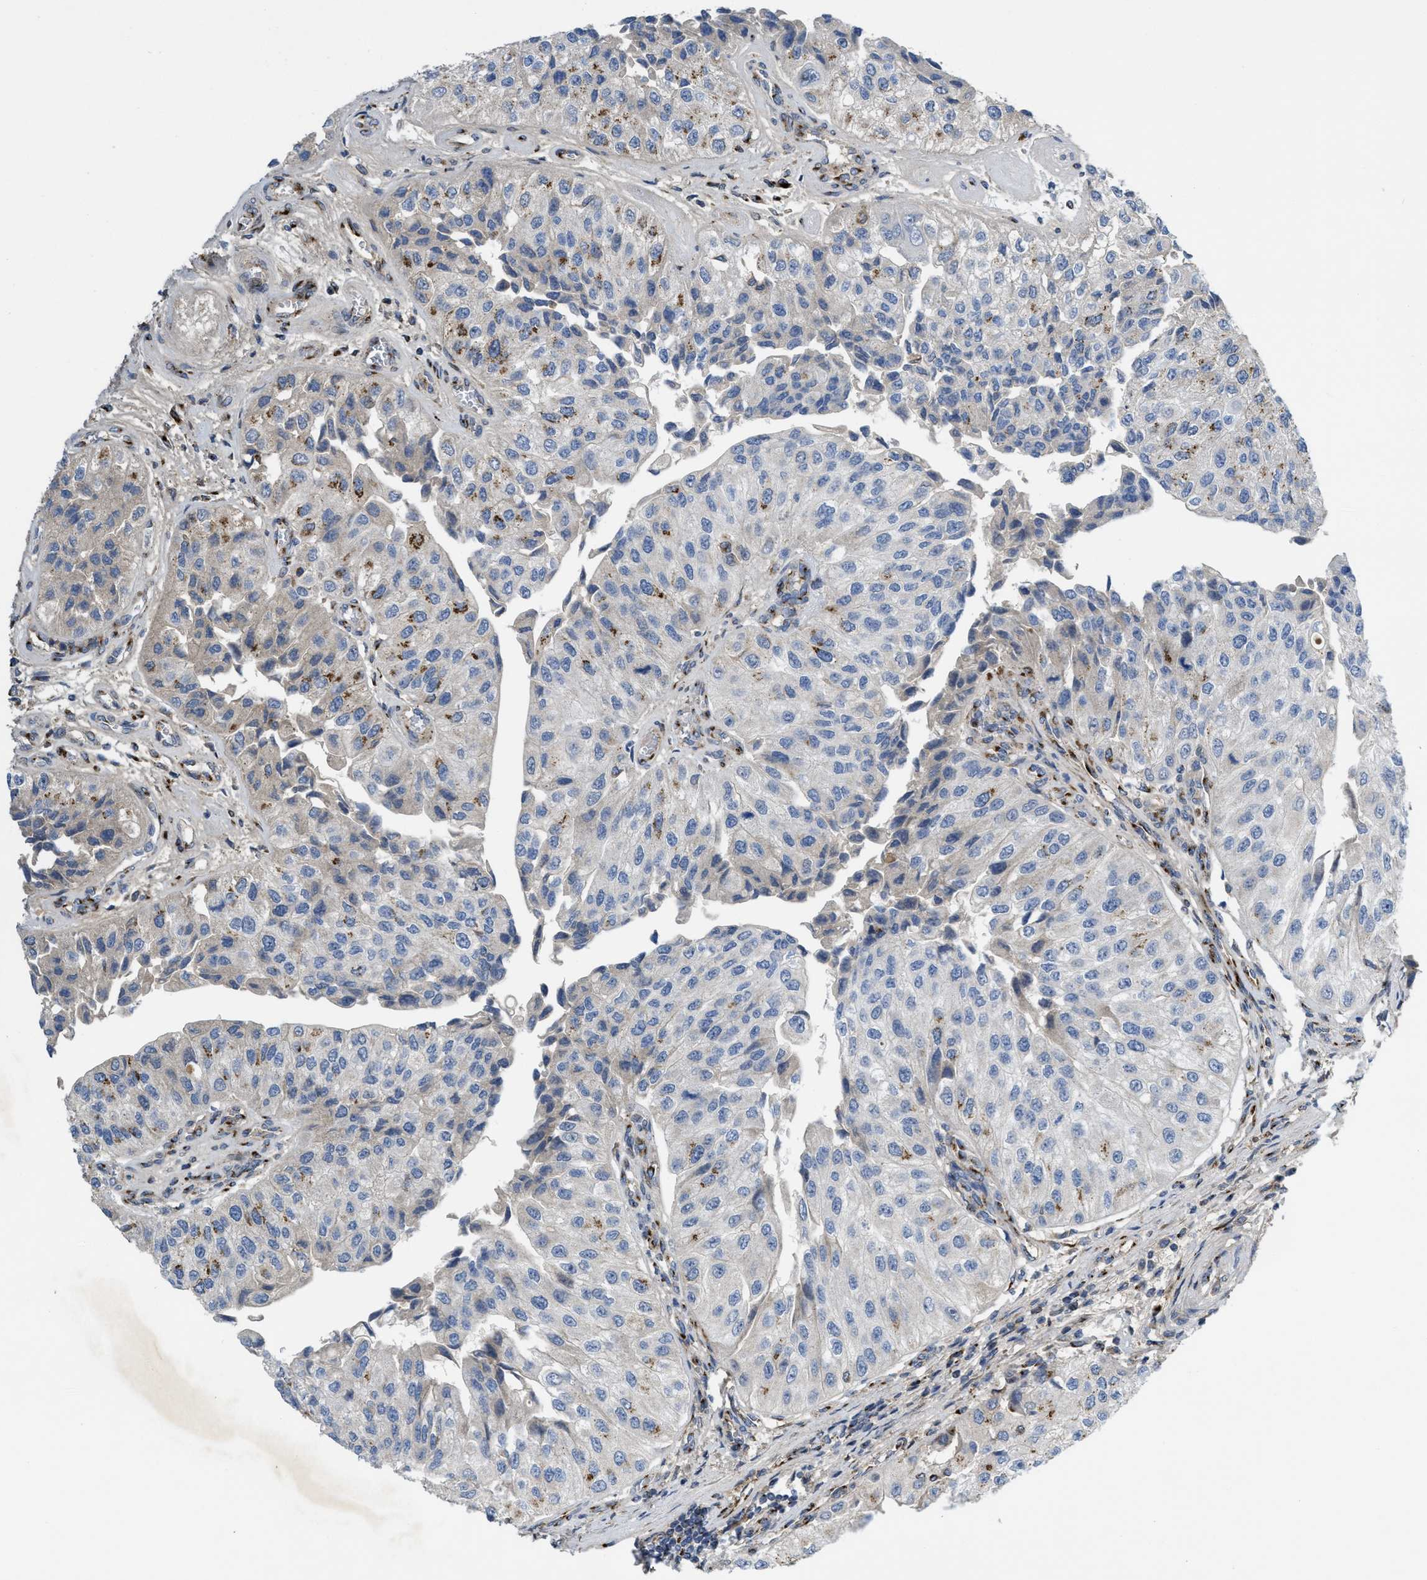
{"staining": {"intensity": "moderate", "quantity": "<25%", "location": "cytoplasmic/membranous"}, "tissue": "urothelial cancer", "cell_type": "Tumor cells", "image_type": "cancer", "snomed": [{"axis": "morphology", "description": "Urothelial carcinoma, High grade"}, {"axis": "topography", "description": "Kidney"}, {"axis": "topography", "description": "Urinary bladder"}], "caption": "Brown immunohistochemical staining in urothelial cancer demonstrates moderate cytoplasmic/membranous expression in approximately <25% of tumor cells.", "gene": "ZNF70", "patient": {"sex": "male", "age": 77}}